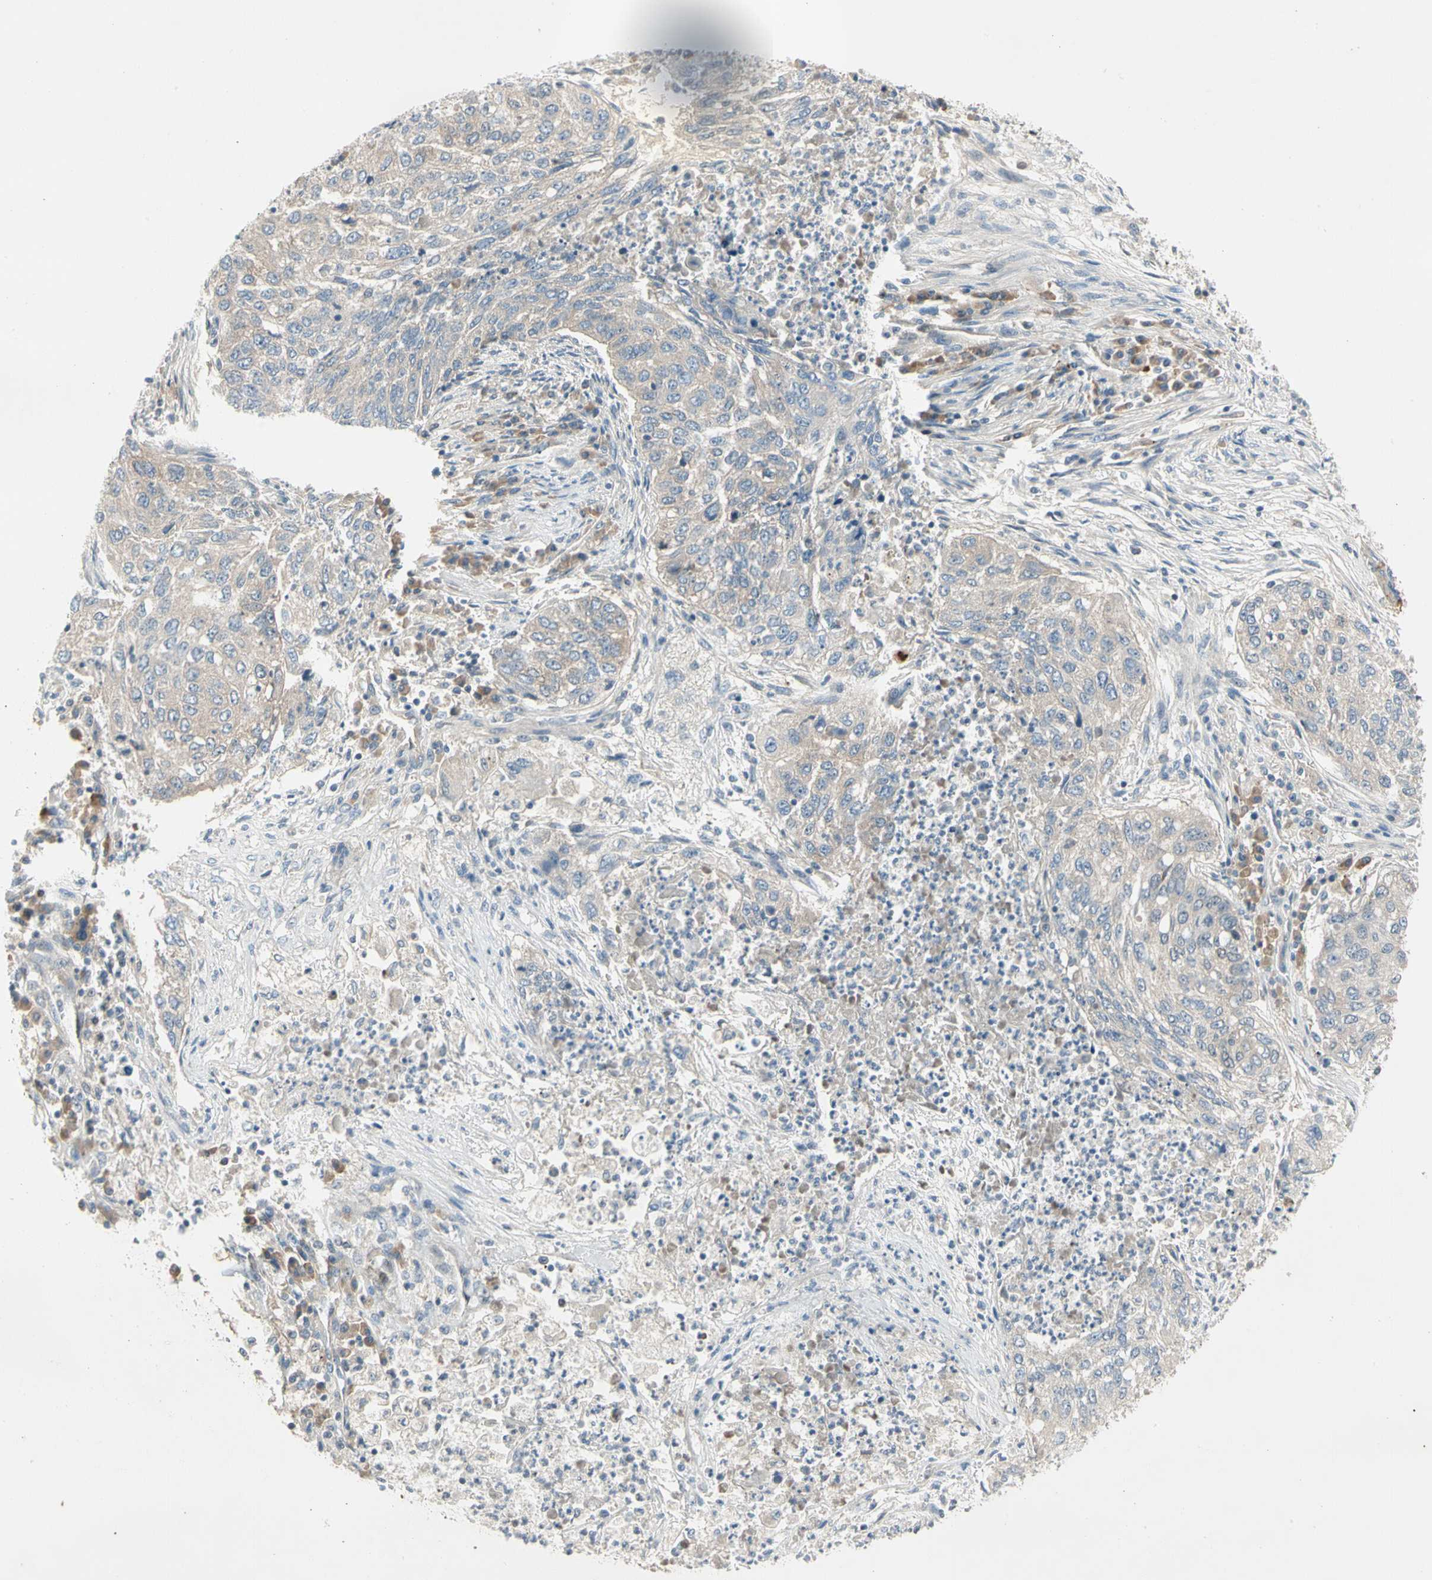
{"staining": {"intensity": "weak", "quantity": "25%-75%", "location": "cytoplasmic/membranous"}, "tissue": "lung cancer", "cell_type": "Tumor cells", "image_type": "cancer", "snomed": [{"axis": "morphology", "description": "Squamous cell carcinoma, NOS"}, {"axis": "topography", "description": "Lung"}], "caption": "DAB (3,3'-diaminobenzidine) immunohistochemical staining of human lung cancer (squamous cell carcinoma) exhibits weak cytoplasmic/membranous protein staining in approximately 25%-75% of tumor cells. (brown staining indicates protein expression, while blue staining denotes nuclei).", "gene": "IL1R1", "patient": {"sex": "female", "age": 63}}